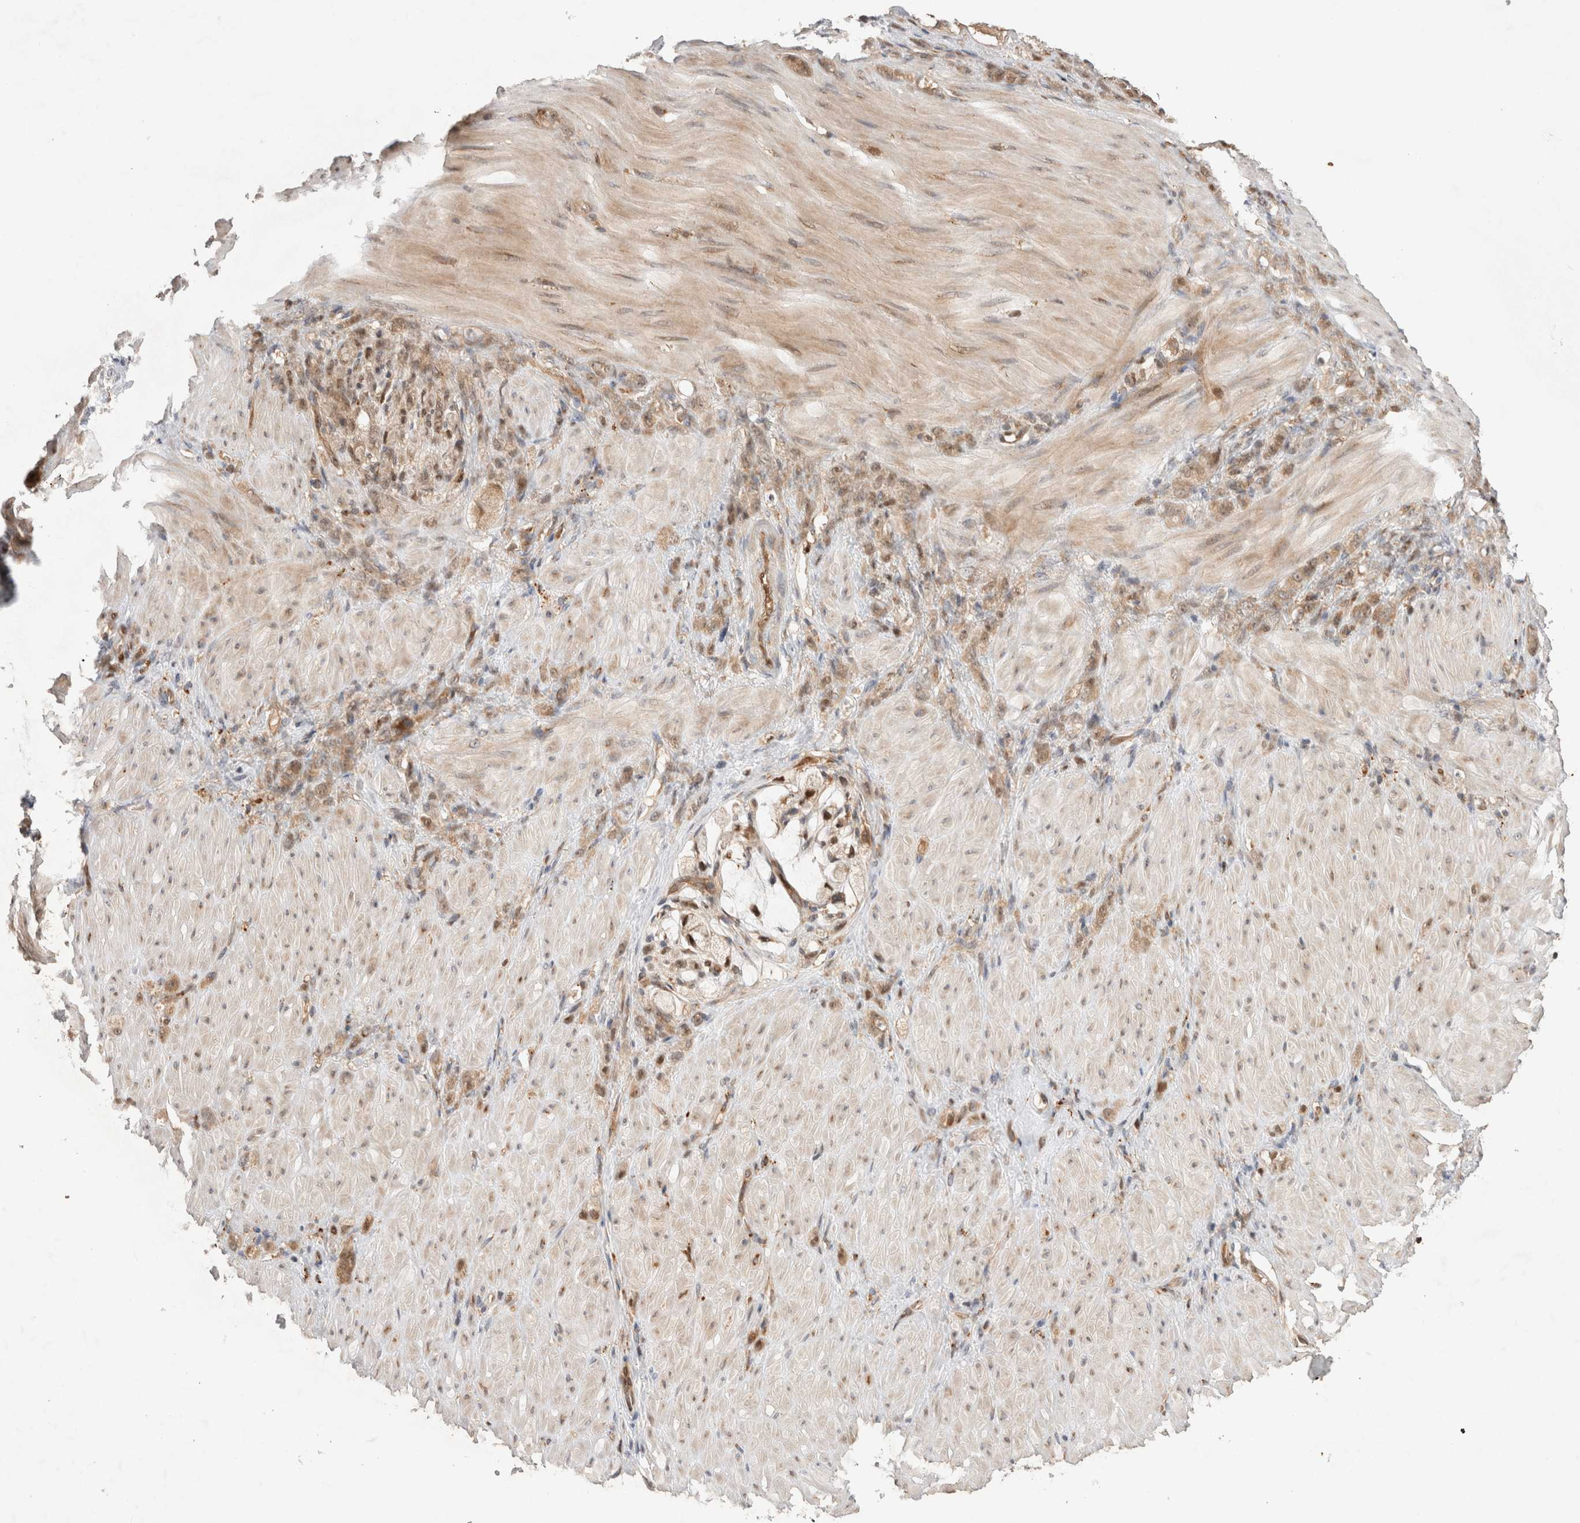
{"staining": {"intensity": "weak", "quantity": ">75%", "location": "cytoplasmic/membranous"}, "tissue": "stomach cancer", "cell_type": "Tumor cells", "image_type": "cancer", "snomed": [{"axis": "morphology", "description": "Normal tissue, NOS"}, {"axis": "morphology", "description": "Adenocarcinoma, NOS"}, {"axis": "topography", "description": "Stomach"}], "caption": "Immunohistochemistry (IHC) photomicrograph of neoplastic tissue: adenocarcinoma (stomach) stained using immunohistochemistry demonstrates low levels of weak protein expression localized specifically in the cytoplasmic/membranous of tumor cells, appearing as a cytoplasmic/membranous brown color.", "gene": "OTUD6B", "patient": {"sex": "male", "age": 82}}